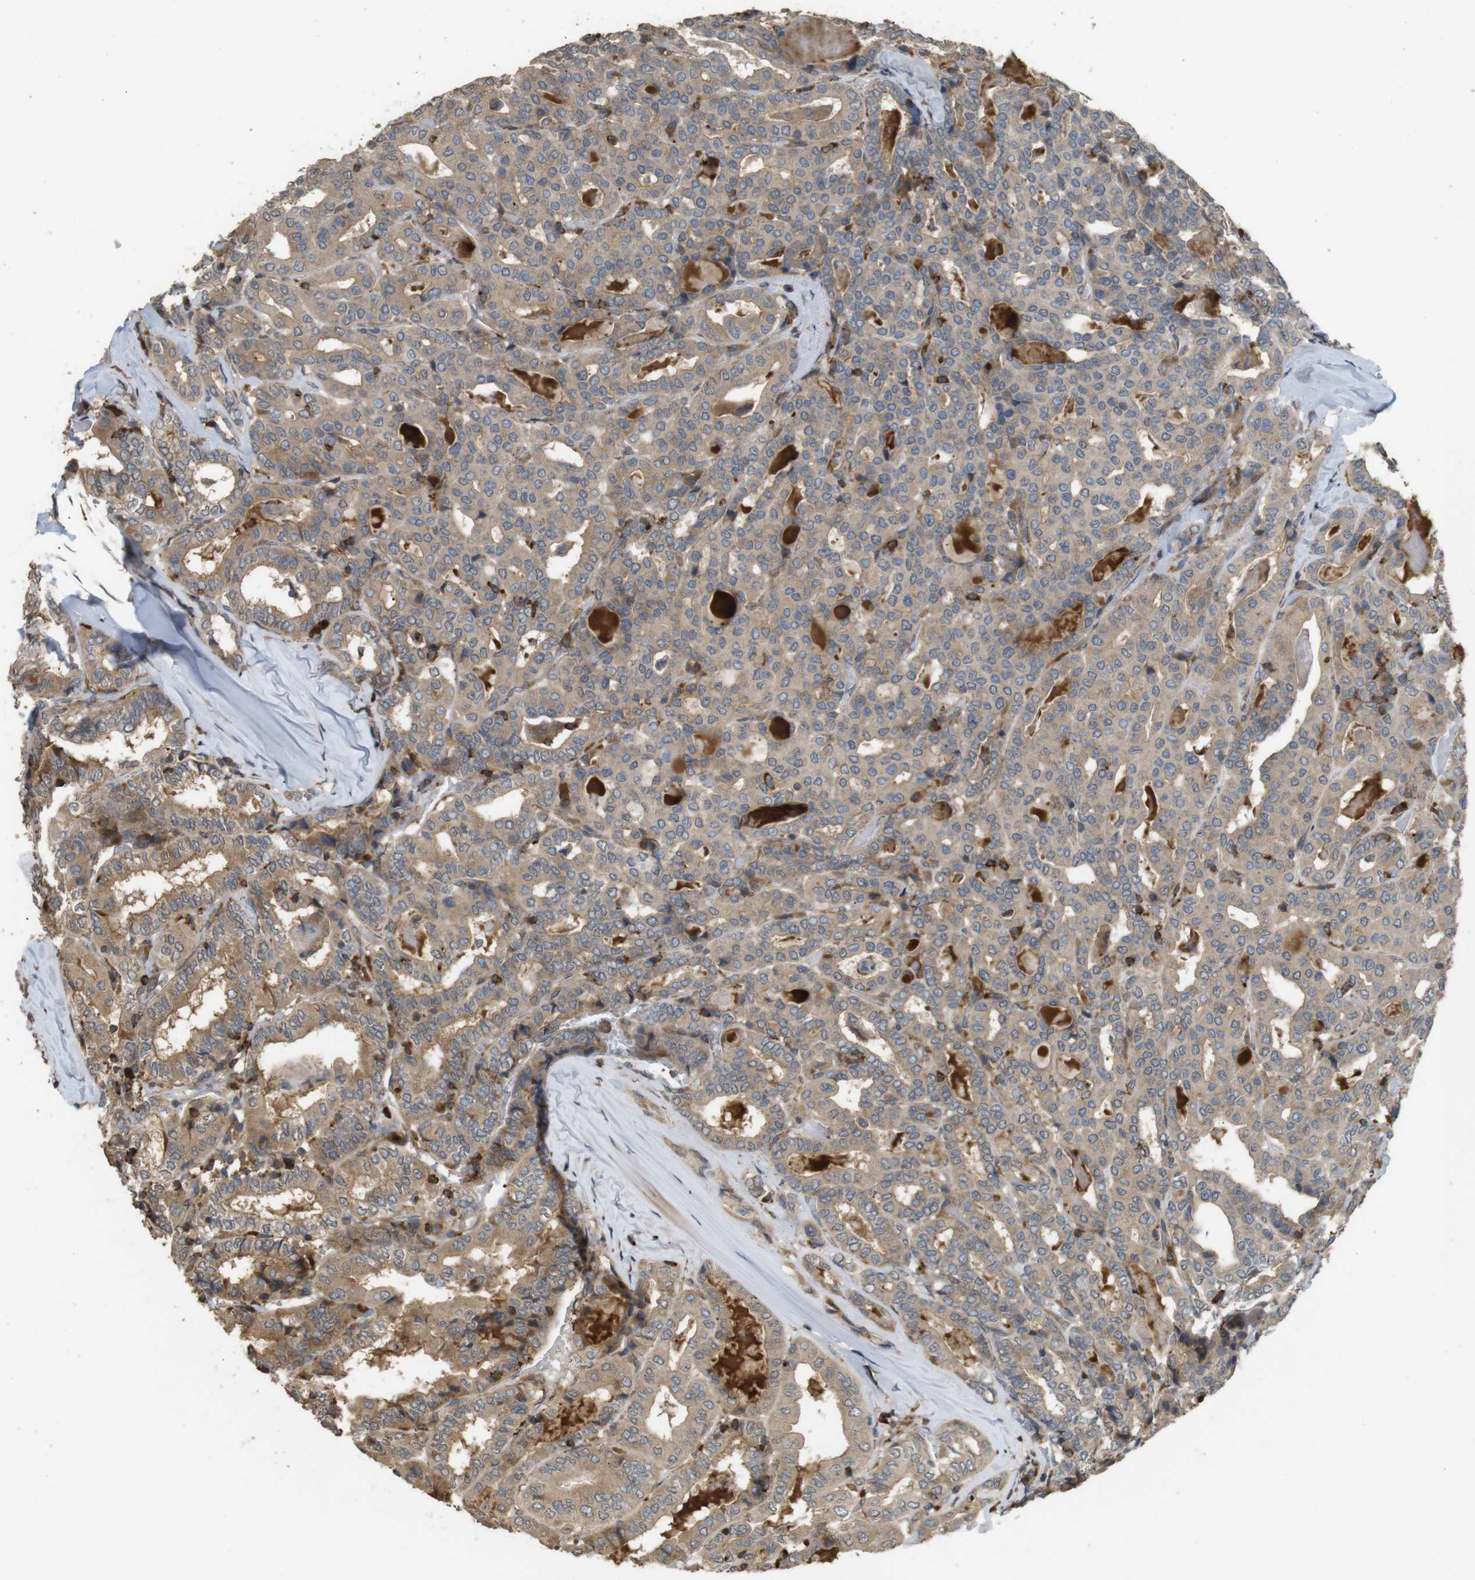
{"staining": {"intensity": "moderate", "quantity": ">75%", "location": "cytoplasmic/membranous"}, "tissue": "thyroid cancer", "cell_type": "Tumor cells", "image_type": "cancer", "snomed": [{"axis": "morphology", "description": "Papillary adenocarcinoma, NOS"}, {"axis": "topography", "description": "Thyroid gland"}], "caption": "A histopathology image of thyroid cancer stained for a protein displays moderate cytoplasmic/membranous brown staining in tumor cells.", "gene": "KSR1", "patient": {"sex": "female", "age": 42}}